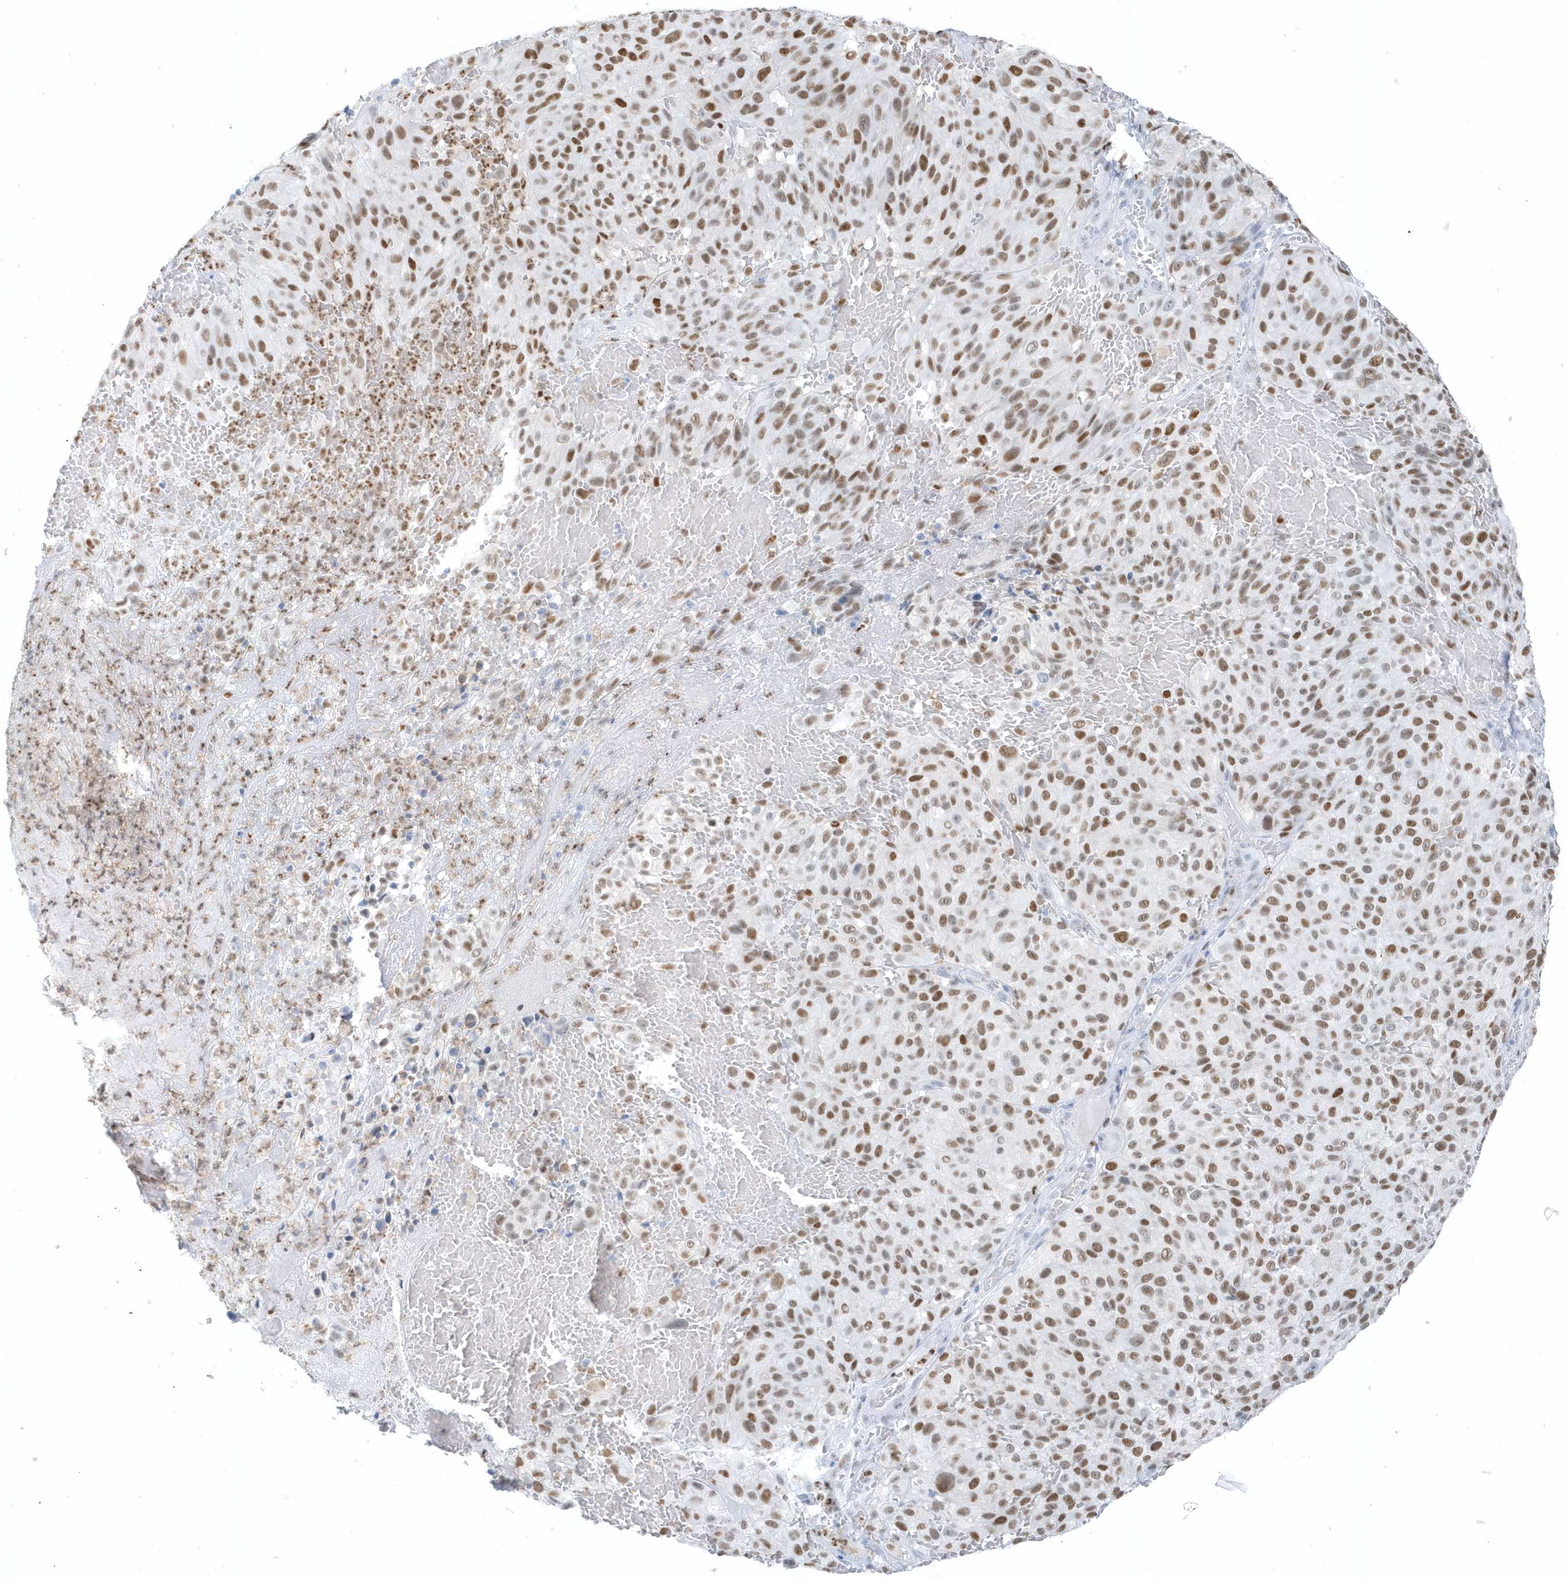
{"staining": {"intensity": "moderate", "quantity": ">75%", "location": "nuclear"}, "tissue": "melanoma", "cell_type": "Tumor cells", "image_type": "cancer", "snomed": [{"axis": "morphology", "description": "Malignant melanoma, NOS"}, {"axis": "topography", "description": "Skin"}], "caption": "Melanoma tissue reveals moderate nuclear expression in about >75% of tumor cells Using DAB (brown) and hematoxylin (blue) stains, captured at high magnification using brightfield microscopy.", "gene": "SMIM34", "patient": {"sex": "male", "age": 83}}